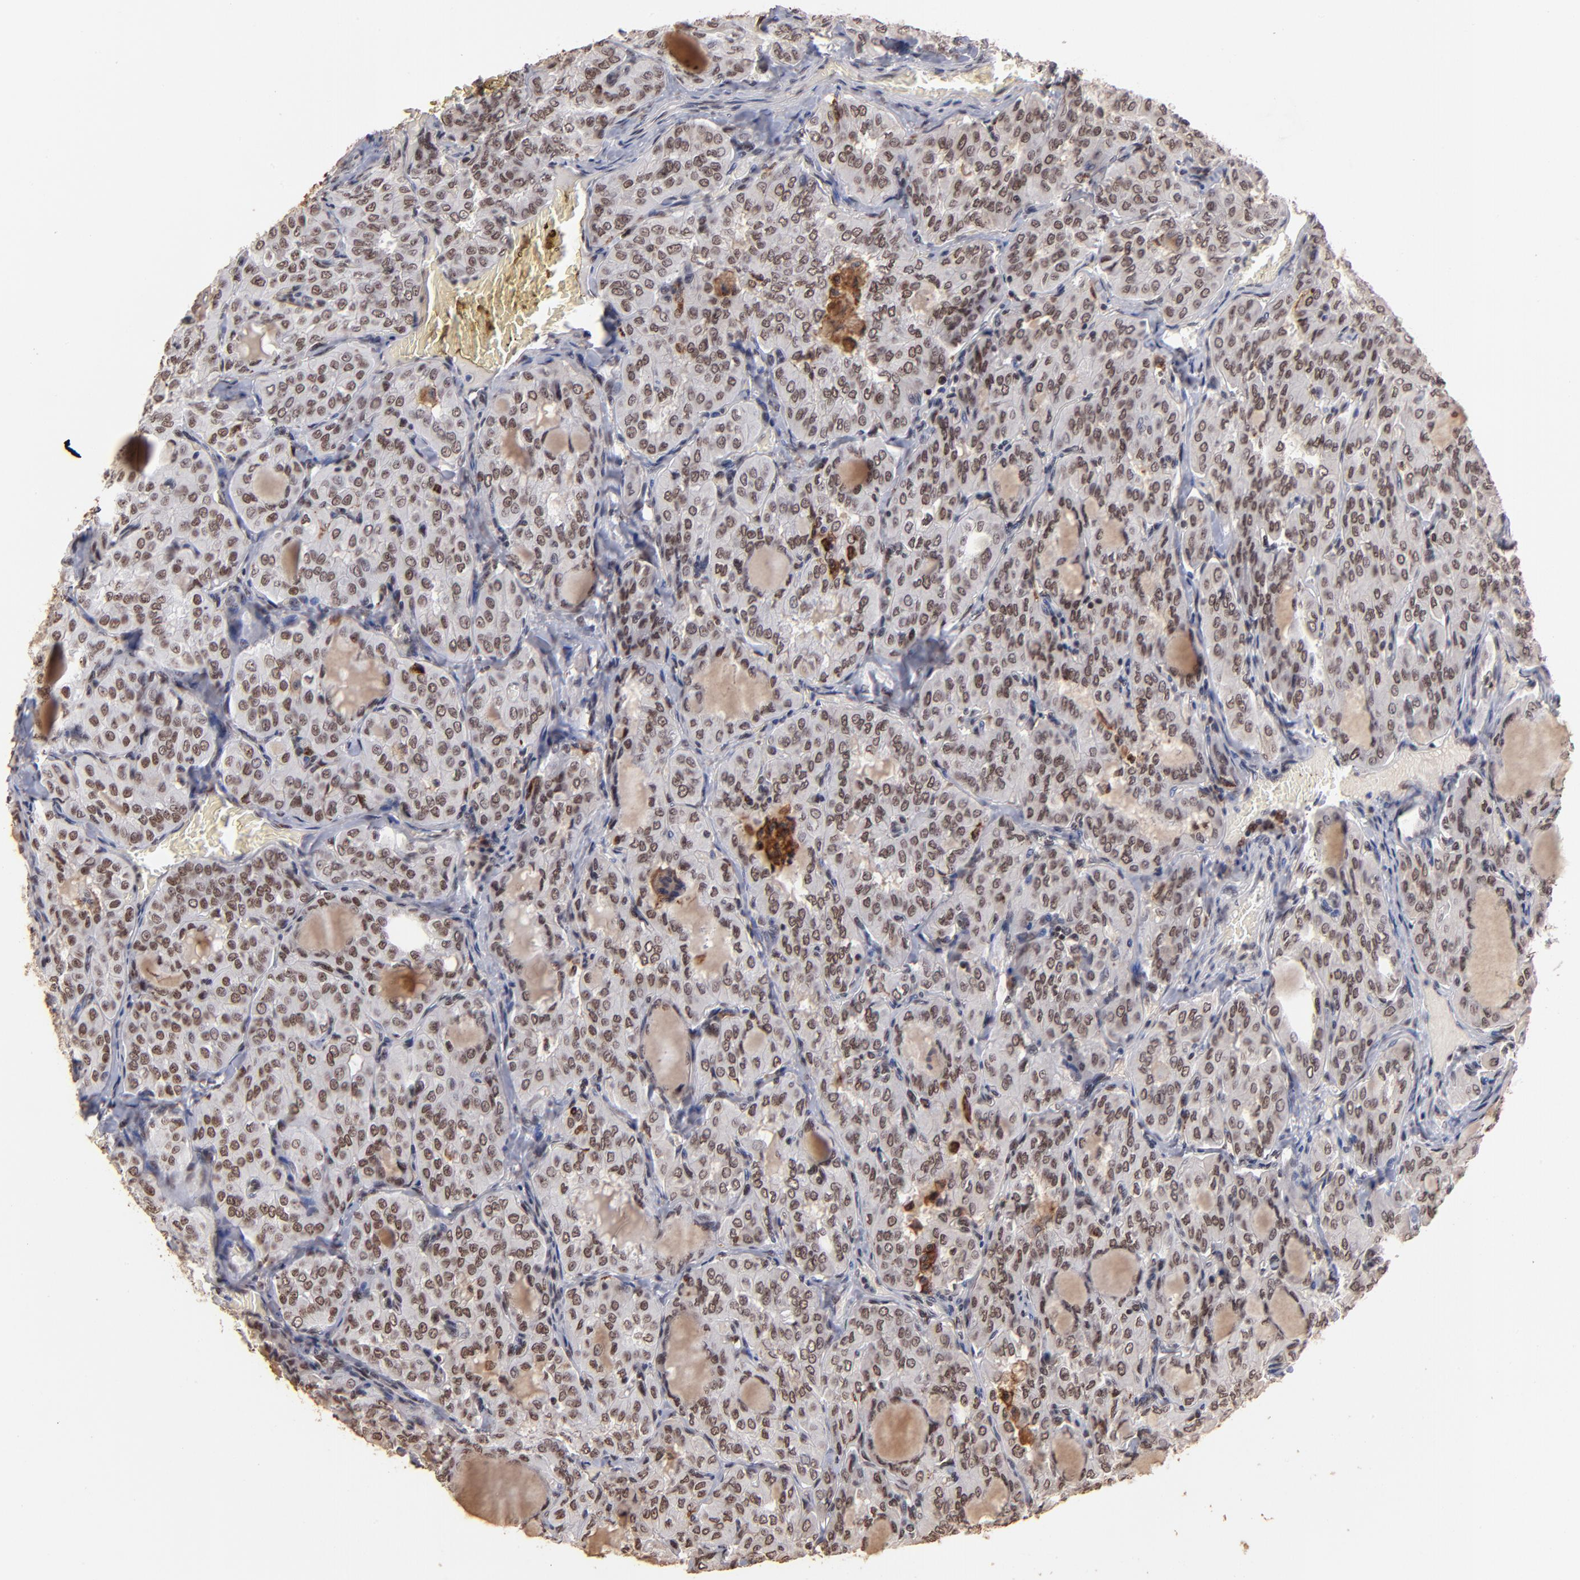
{"staining": {"intensity": "moderate", "quantity": ">75%", "location": "cytoplasmic/membranous,nuclear"}, "tissue": "thyroid cancer", "cell_type": "Tumor cells", "image_type": "cancer", "snomed": [{"axis": "morphology", "description": "Papillary adenocarcinoma, NOS"}, {"axis": "topography", "description": "Thyroid gland"}], "caption": "A medium amount of moderate cytoplasmic/membranous and nuclear expression is appreciated in about >75% of tumor cells in thyroid cancer tissue. (Stains: DAB in brown, nuclei in blue, Microscopy: brightfield microscopy at high magnification).", "gene": "ZNF146", "patient": {"sex": "male", "age": 20}}